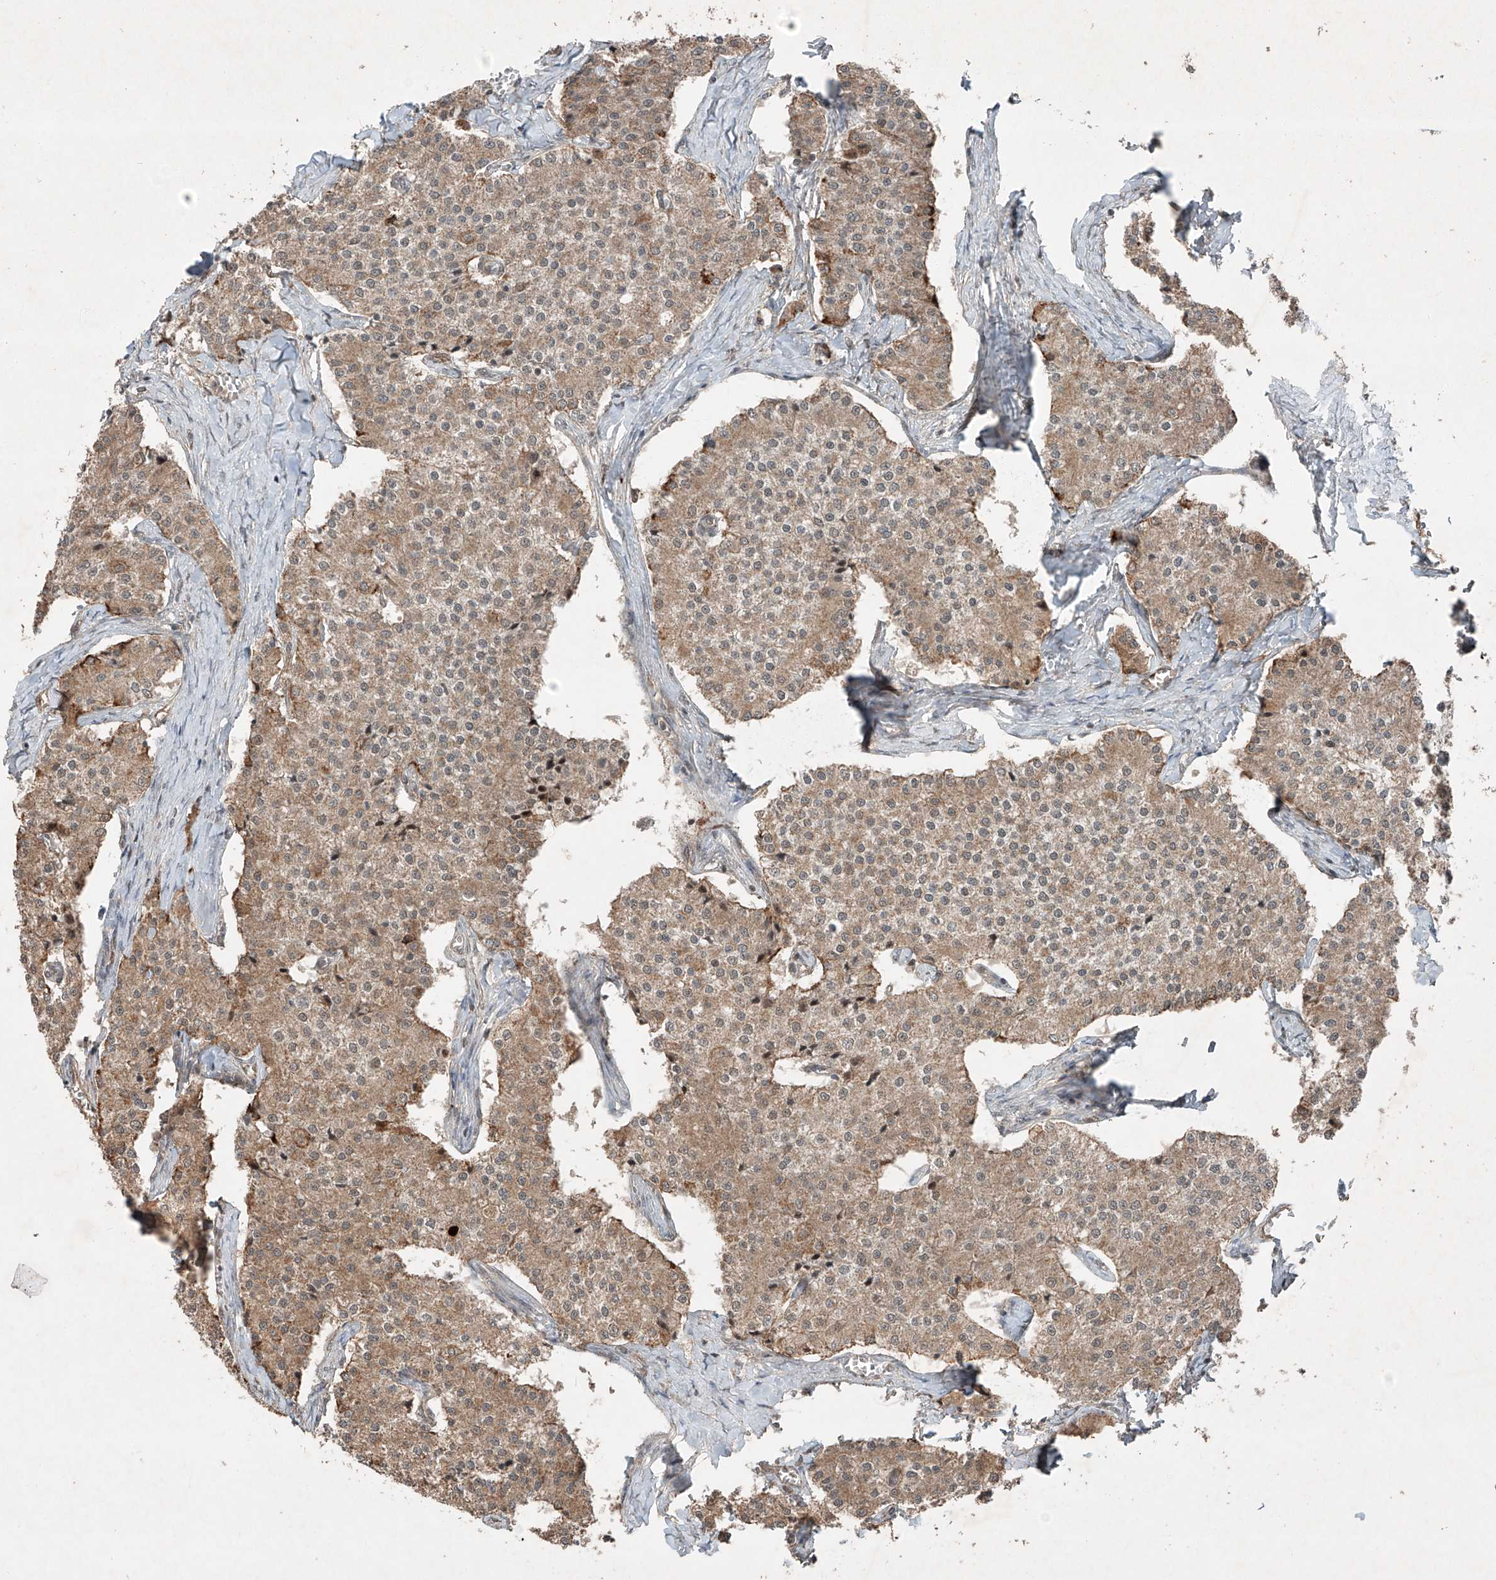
{"staining": {"intensity": "moderate", "quantity": ">75%", "location": "cytoplasmic/membranous"}, "tissue": "carcinoid", "cell_type": "Tumor cells", "image_type": "cancer", "snomed": [{"axis": "morphology", "description": "Carcinoid, malignant, NOS"}, {"axis": "topography", "description": "Colon"}], "caption": "A micrograph showing moderate cytoplasmic/membranous positivity in approximately >75% of tumor cells in carcinoid, as visualized by brown immunohistochemical staining.", "gene": "ZNF620", "patient": {"sex": "female", "age": 52}}